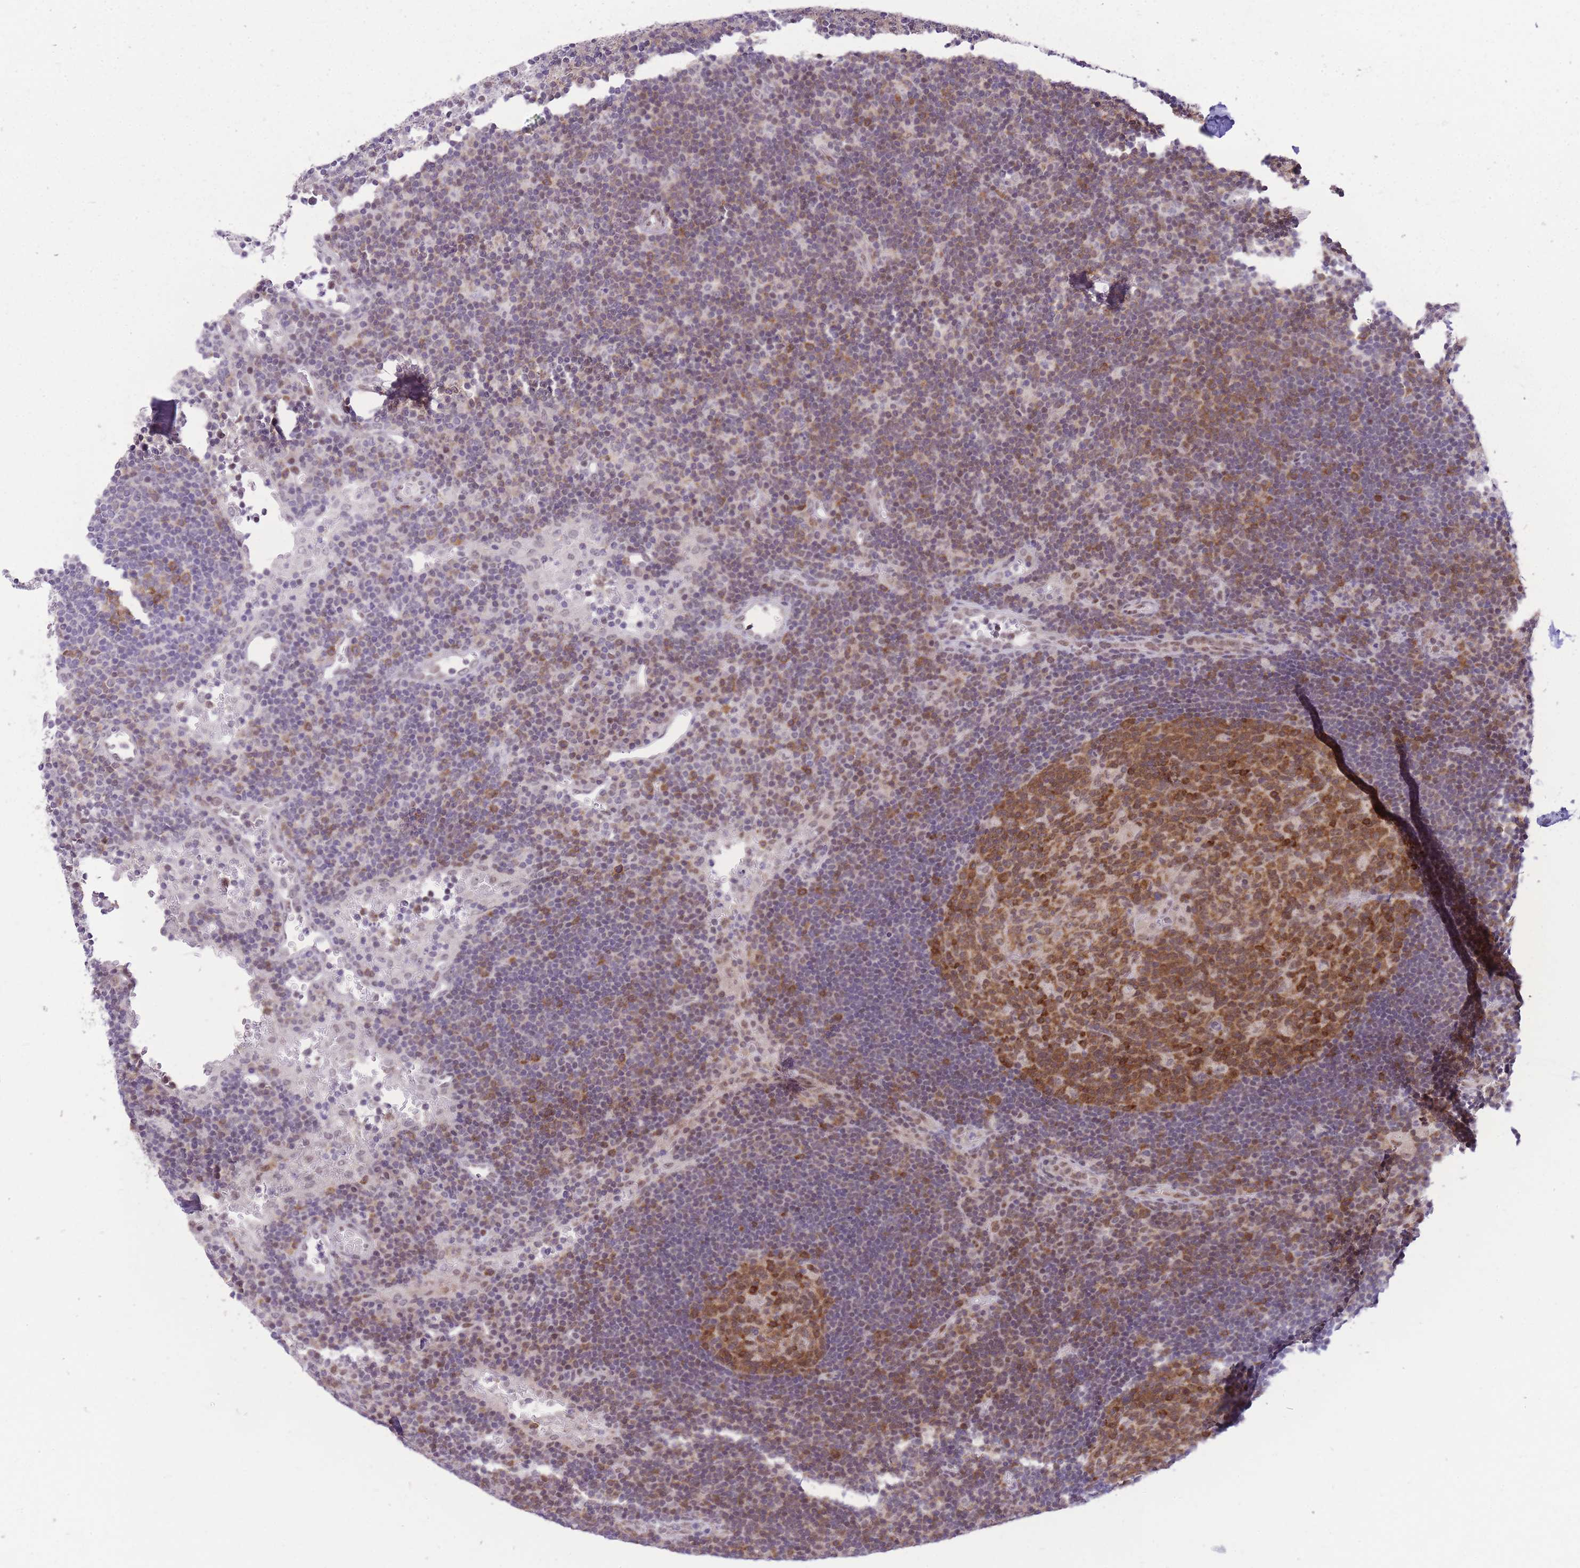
{"staining": {"intensity": "moderate", "quantity": ">75%", "location": "cytoplasmic/membranous"}, "tissue": "lymph node", "cell_type": "Germinal center cells", "image_type": "normal", "snomed": [{"axis": "morphology", "description": "Normal tissue, NOS"}, {"axis": "topography", "description": "Lymph node"}], "caption": "This photomicrograph reveals immunohistochemistry staining of unremarkable lymph node, with medium moderate cytoplasmic/membranous staining in about >75% of germinal center cells.", "gene": "STK39", "patient": {"sex": "male", "age": 62}}